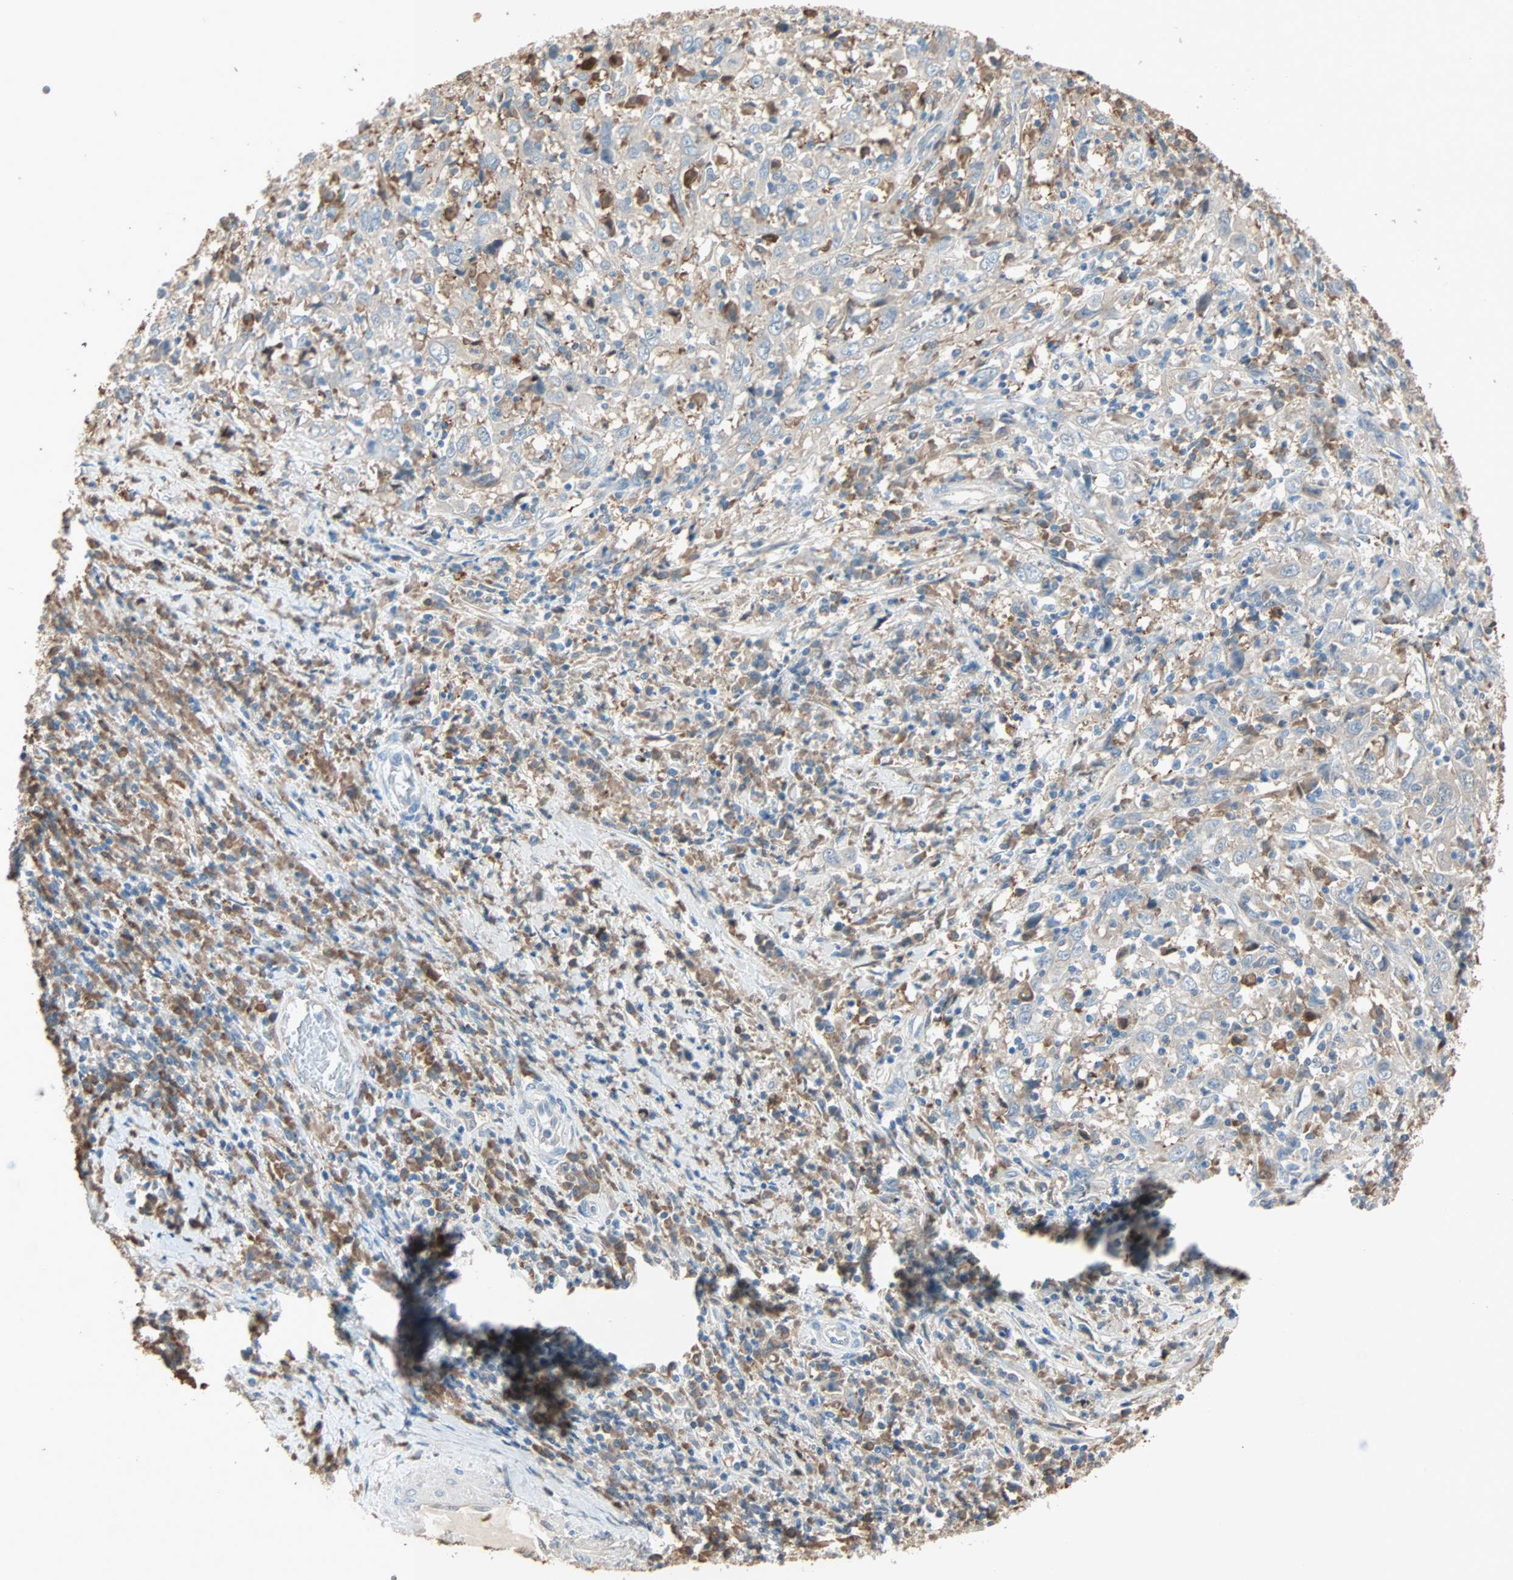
{"staining": {"intensity": "weak", "quantity": "25%-75%", "location": "cytoplasmic/membranous"}, "tissue": "cervical cancer", "cell_type": "Tumor cells", "image_type": "cancer", "snomed": [{"axis": "morphology", "description": "Squamous cell carcinoma, NOS"}, {"axis": "topography", "description": "Cervix"}], "caption": "Cervical cancer (squamous cell carcinoma) tissue demonstrates weak cytoplasmic/membranous staining in approximately 25%-75% of tumor cells, visualized by immunohistochemistry. (IHC, brightfield microscopy, high magnification).", "gene": "PRDX1", "patient": {"sex": "female", "age": 46}}